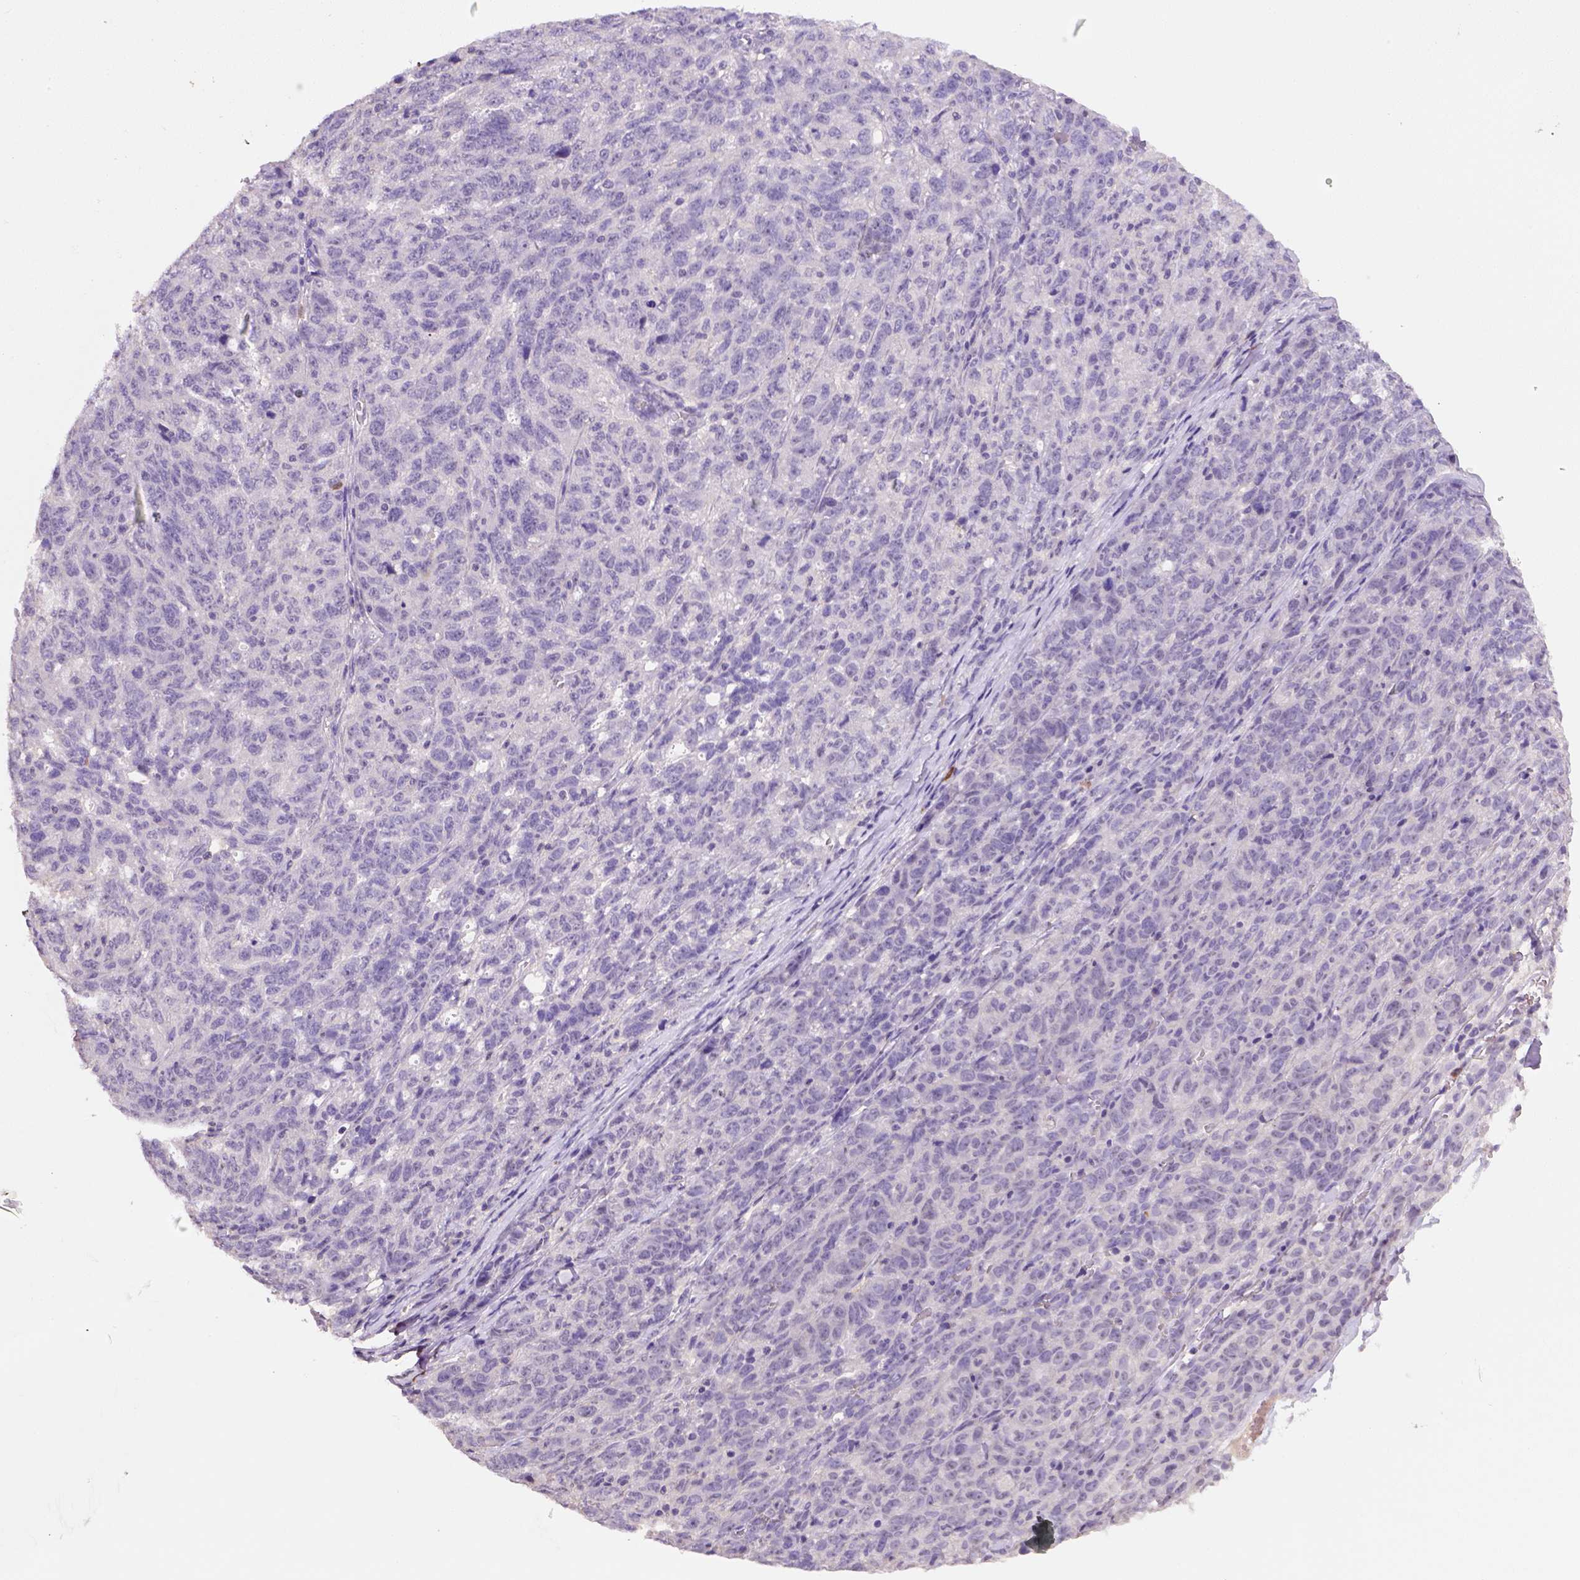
{"staining": {"intensity": "negative", "quantity": "none", "location": "none"}, "tissue": "ovarian cancer", "cell_type": "Tumor cells", "image_type": "cancer", "snomed": [{"axis": "morphology", "description": "Cystadenocarcinoma, serous, NOS"}, {"axis": "topography", "description": "Ovary"}], "caption": "Immunohistochemistry (IHC) histopathology image of neoplastic tissue: ovarian cancer (serous cystadenocarcinoma) stained with DAB (3,3'-diaminobenzidine) exhibits no significant protein staining in tumor cells.", "gene": "SCML4", "patient": {"sex": "female", "age": 71}}